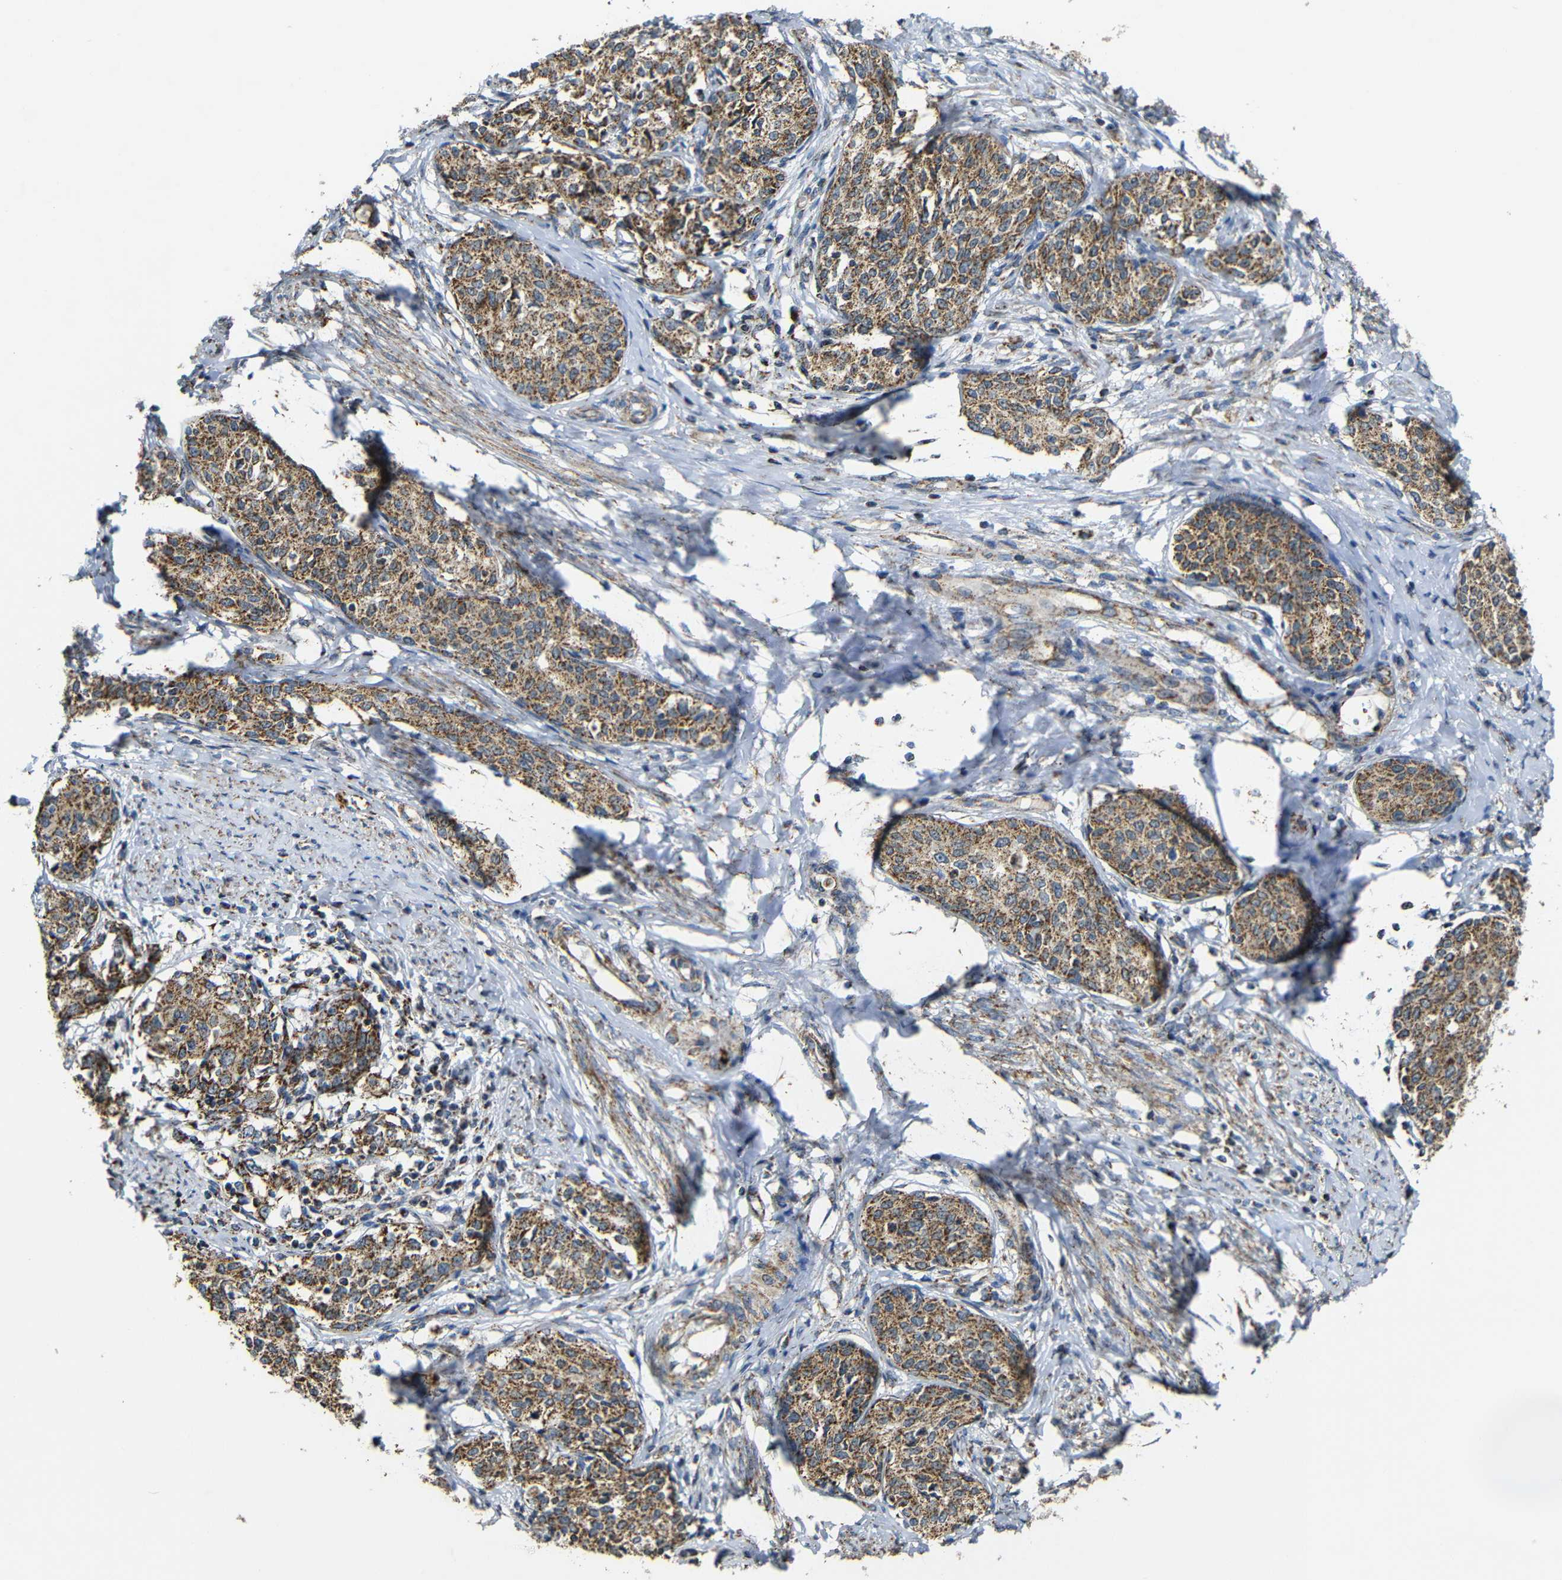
{"staining": {"intensity": "moderate", "quantity": ">75%", "location": "cytoplasmic/membranous"}, "tissue": "cervical cancer", "cell_type": "Tumor cells", "image_type": "cancer", "snomed": [{"axis": "morphology", "description": "Squamous cell carcinoma, NOS"}, {"axis": "morphology", "description": "Adenocarcinoma, NOS"}, {"axis": "topography", "description": "Cervix"}], "caption": "Protein staining of cervical cancer tissue shows moderate cytoplasmic/membranous positivity in about >75% of tumor cells.", "gene": "NR3C2", "patient": {"sex": "female", "age": 52}}